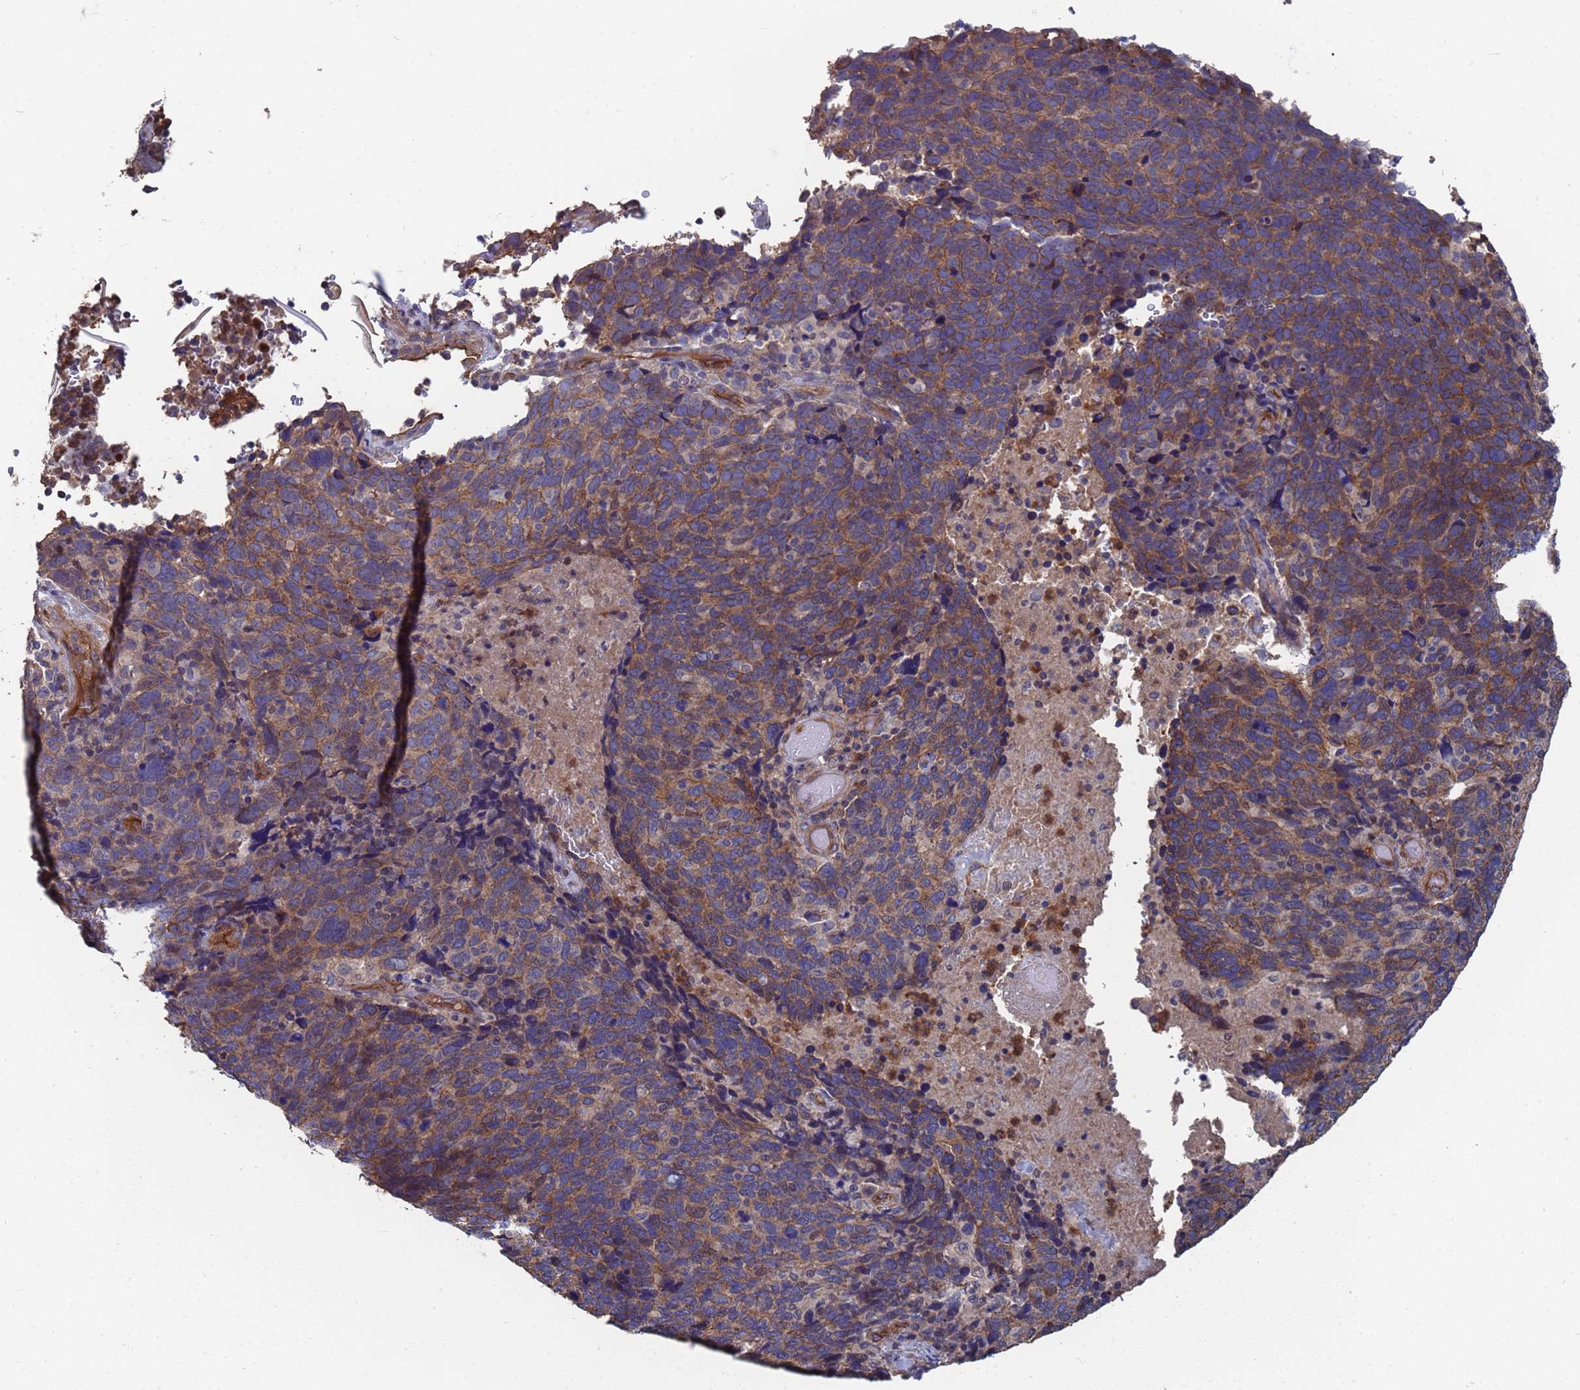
{"staining": {"intensity": "weak", "quantity": "25%-75%", "location": "cytoplasmic/membranous"}, "tissue": "cervical cancer", "cell_type": "Tumor cells", "image_type": "cancer", "snomed": [{"axis": "morphology", "description": "Squamous cell carcinoma, NOS"}, {"axis": "topography", "description": "Cervix"}], "caption": "Tumor cells display low levels of weak cytoplasmic/membranous expression in approximately 25%-75% of cells in human squamous cell carcinoma (cervical).", "gene": "NDUFAF6", "patient": {"sex": "female", "age": 41}}